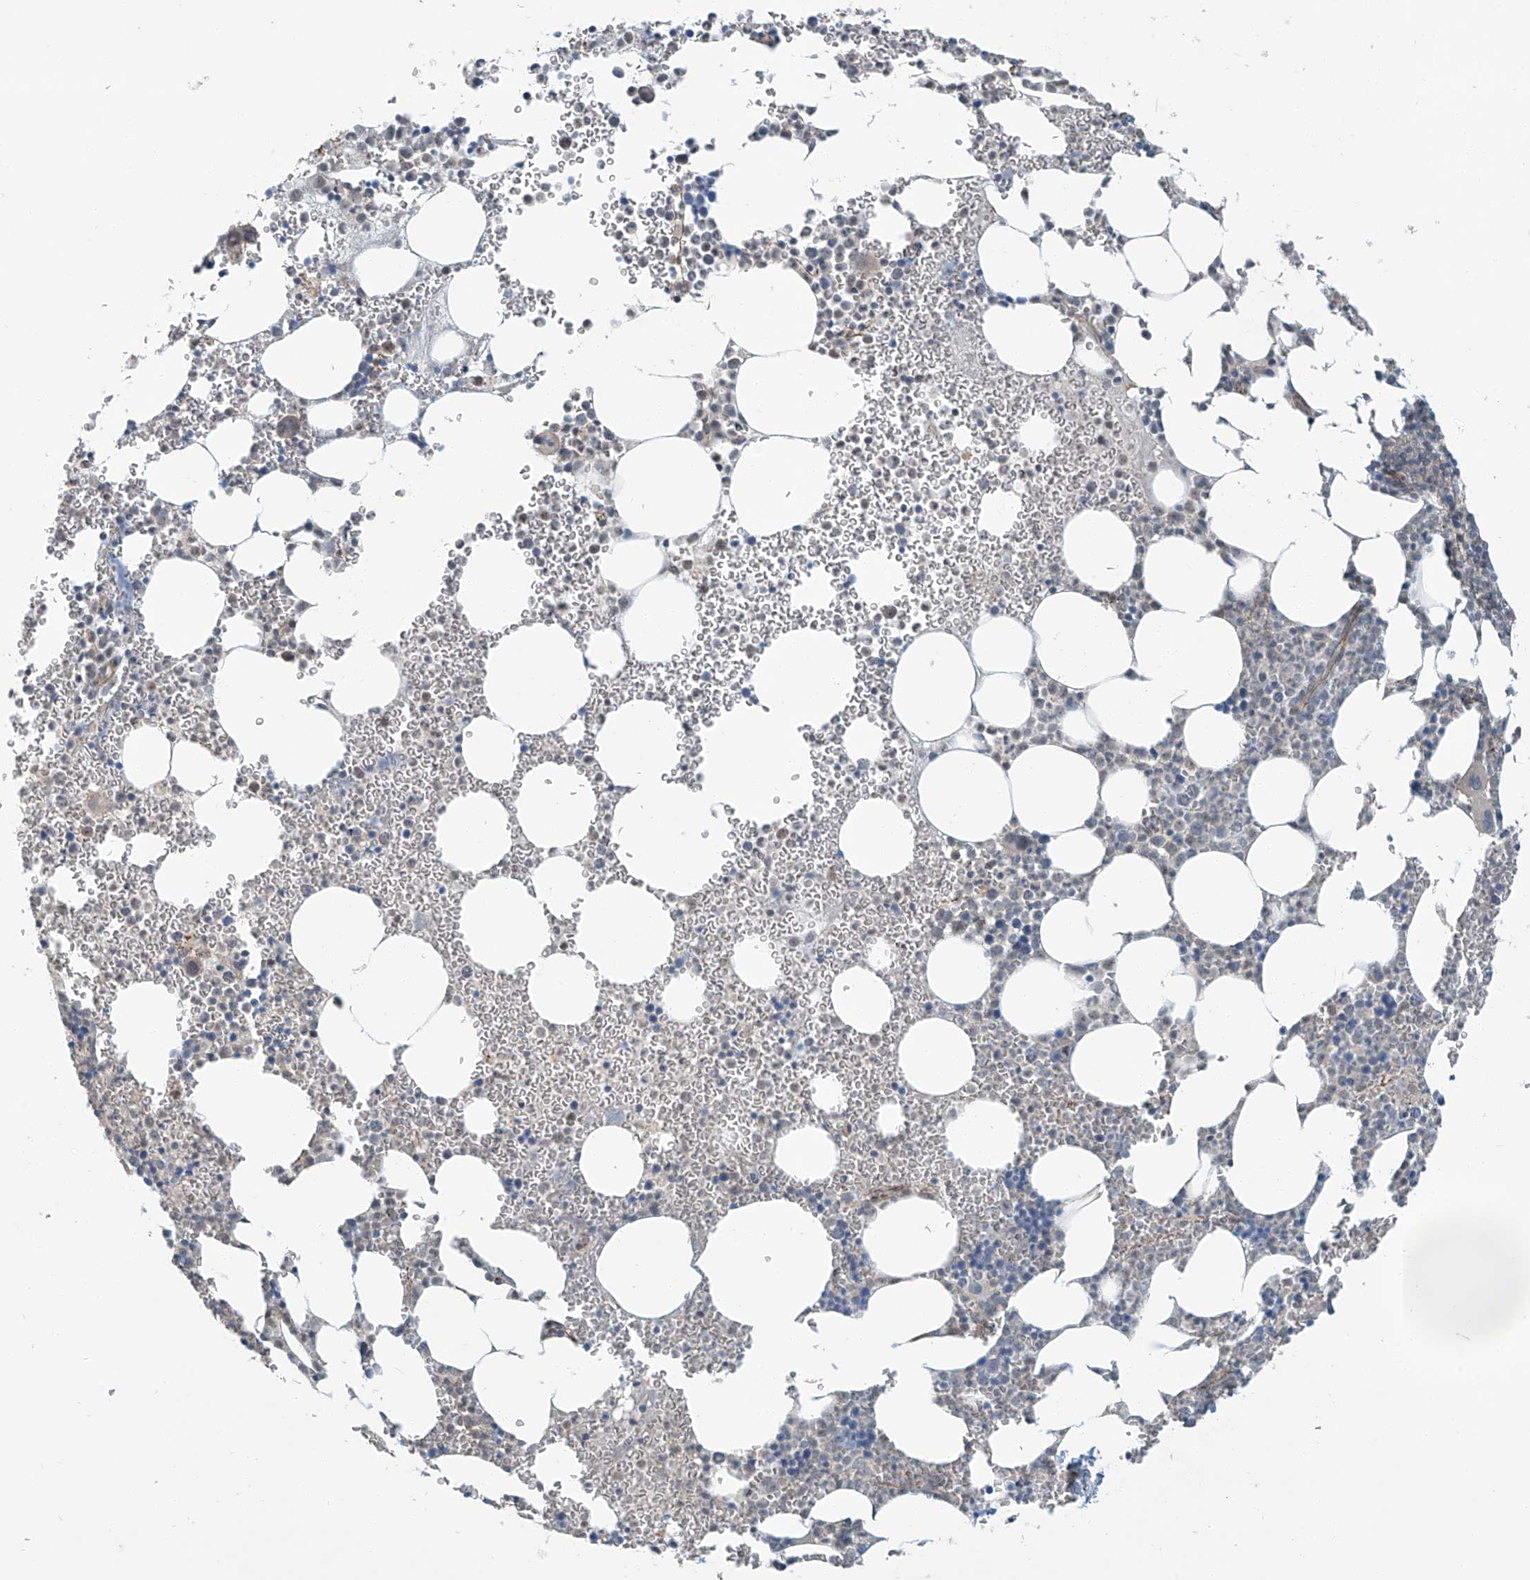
{"staining": {"intensity": "negative", "quantity": "none", "location": "none"}, "tissue": "bone marrow", "cell_type": "Hematopoietic cells", "image_type": "normal", "snomed": [{"axis": "morphology", "description": "Normal tissue, NOS"}, {"axis": "topography", "description": "Bone marrow"}], "caption": "The immunohistochemistry (IHC) micrograph has no significant positivity in hematopoietic cells of bone marrow.", "gene": "ZNF16", "patient": {"sex": "female", "age": 78}}